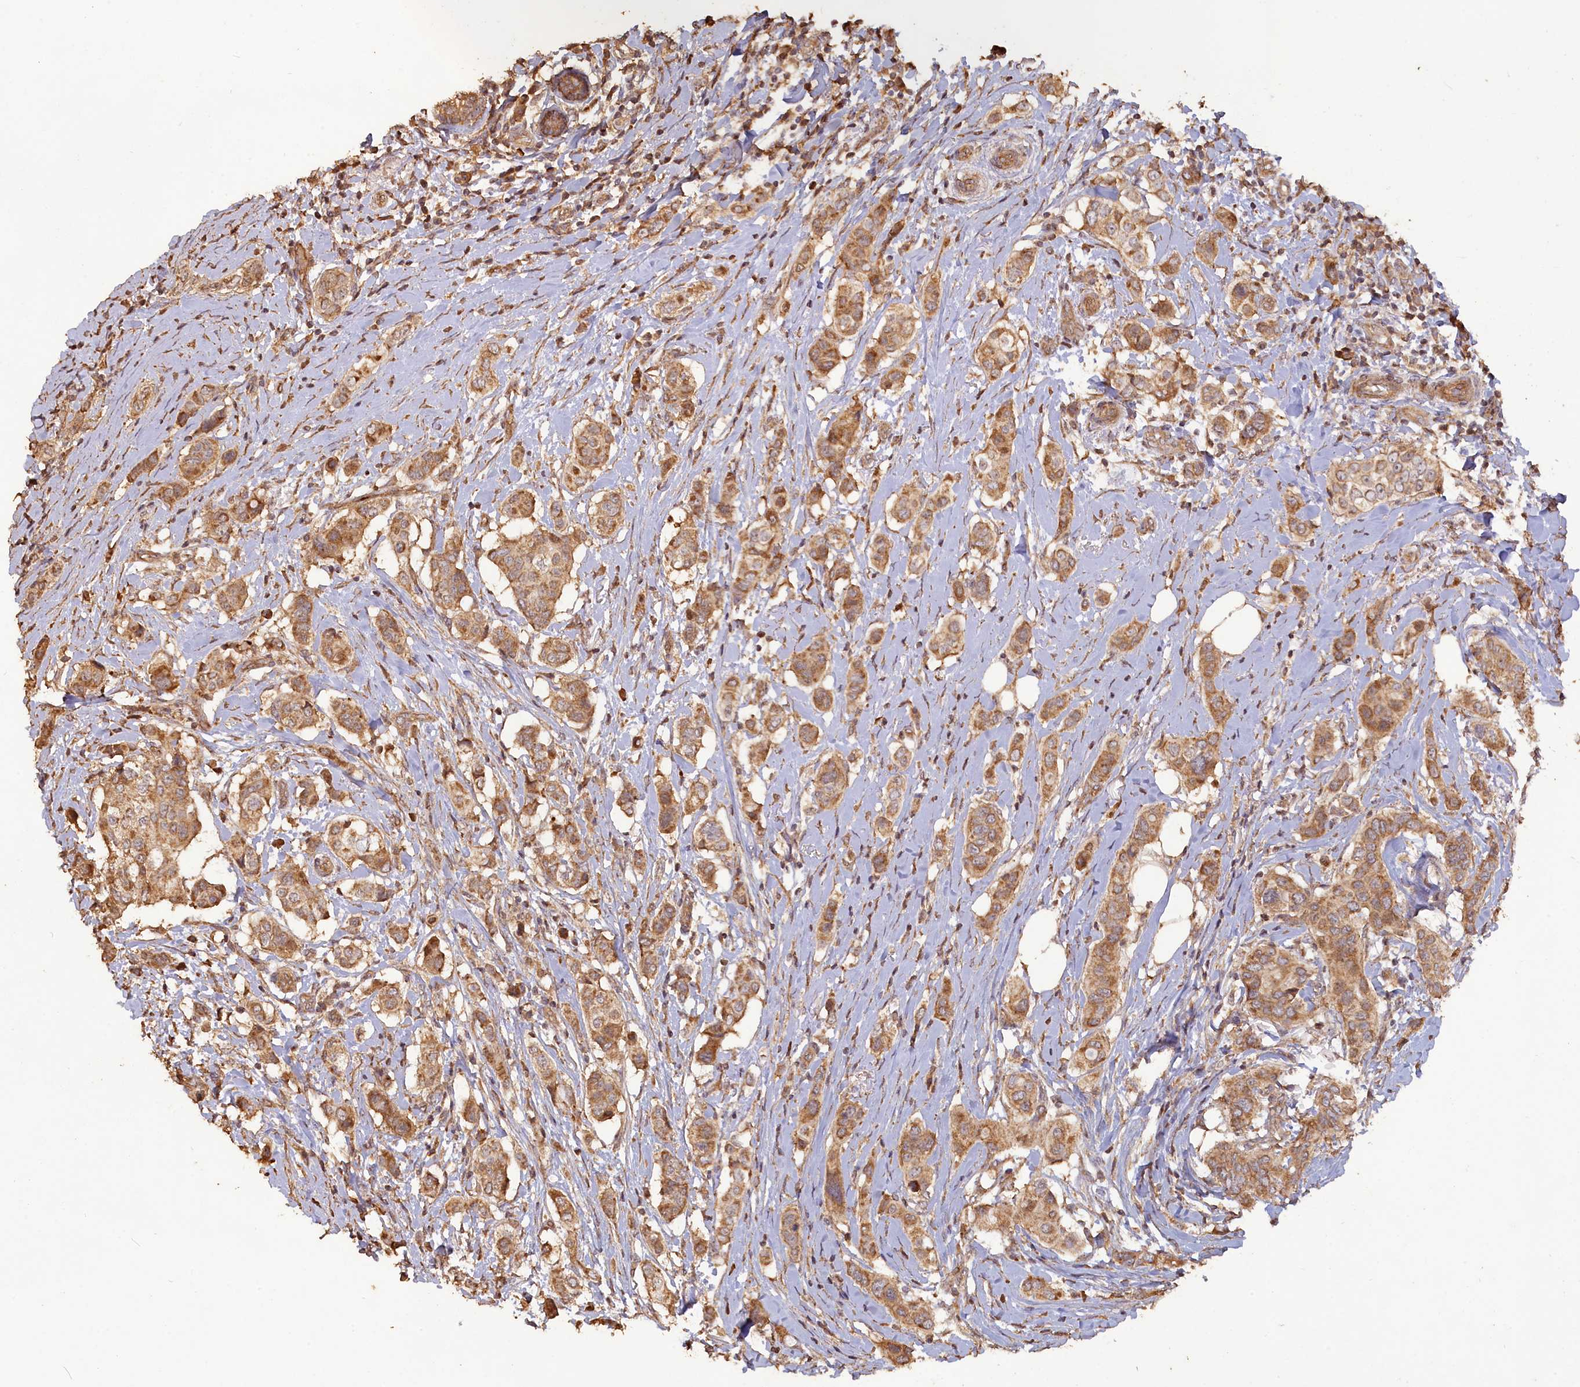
{"staining": {"intensity": "moderate", "quantity": ">75%", "location": "cytoplasmic/membranous"}, "tissue": "breast cancer", "cell_type": "Tumor cells", "image_type": "cancer", "snomed": [{"axis": "morphology", "description": "Lobular carcinoma"}, {"axis": "topography", "description": "Breast"}], "caption": "High-power microscopy captured an immunohistochemistry (IHC) photomicrograph of breast cancer (lobular carcinoma), revealing moderate cytoplasmic/membranous staining in about >75% of tumor cells.", "gene": "LAYN", "patient": {"sex": "female", "age": 51}}